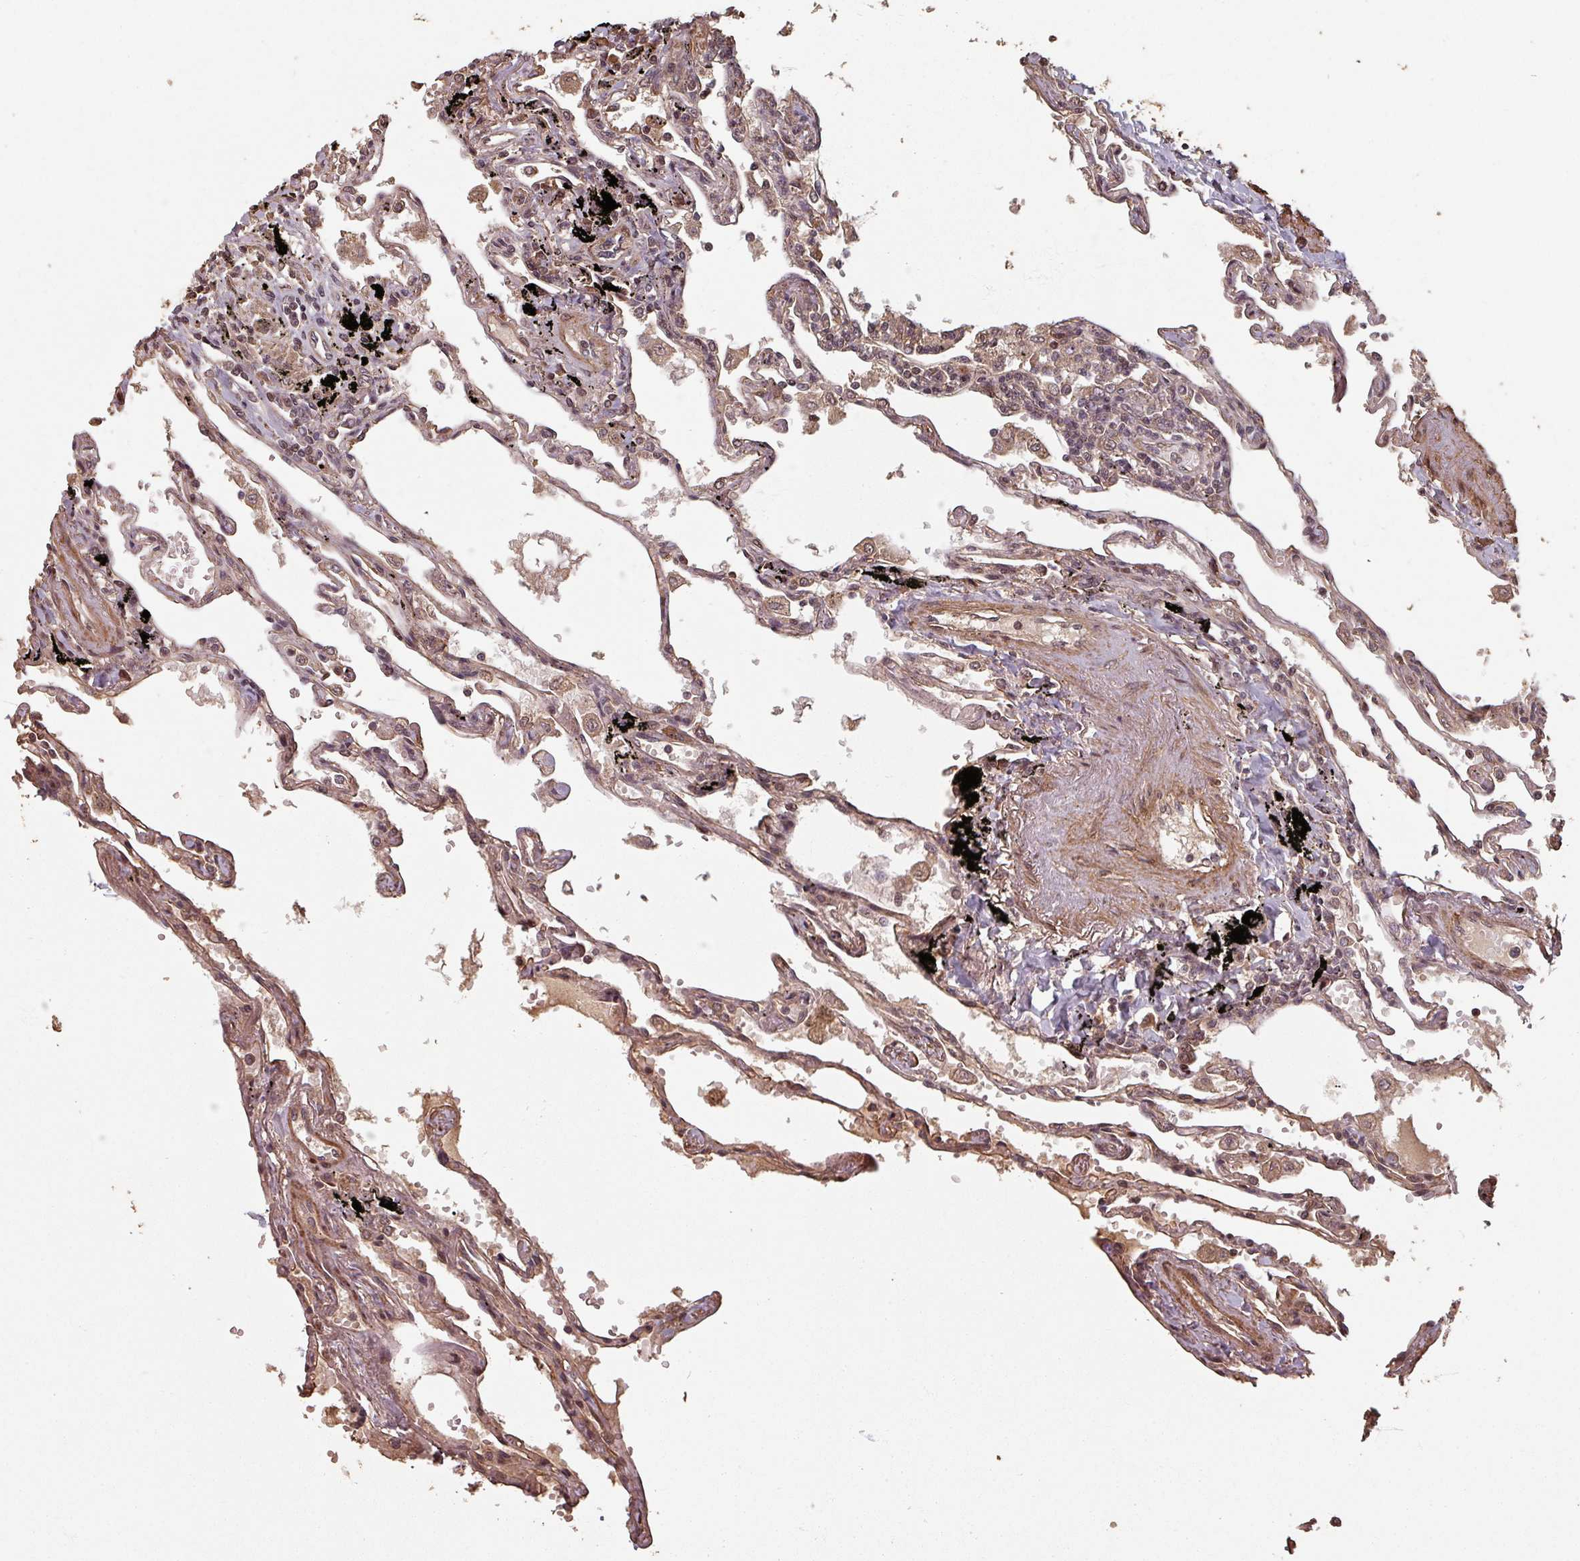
{"staining": {"intensity": "strong", "quantity": "25%-75%", "location": "cytoplasmic/membranous,nuclear"}, "tissue": "lung", "cell_type": "Alveolar cells", "image_type": "normal", "snomed": [{"axis": "morphology", "description": "Normal tissue, NOS"}, {"axis": "topography", "description": "Lung"}], "caption": "This is an image of immunohistochemistry staining of benign lung, which shows strong staining in the cytoplasmic/membranous,nuclear of alveolar cells.", "gene": "EID1", "patient": {"sex": "female", "age": 67}}